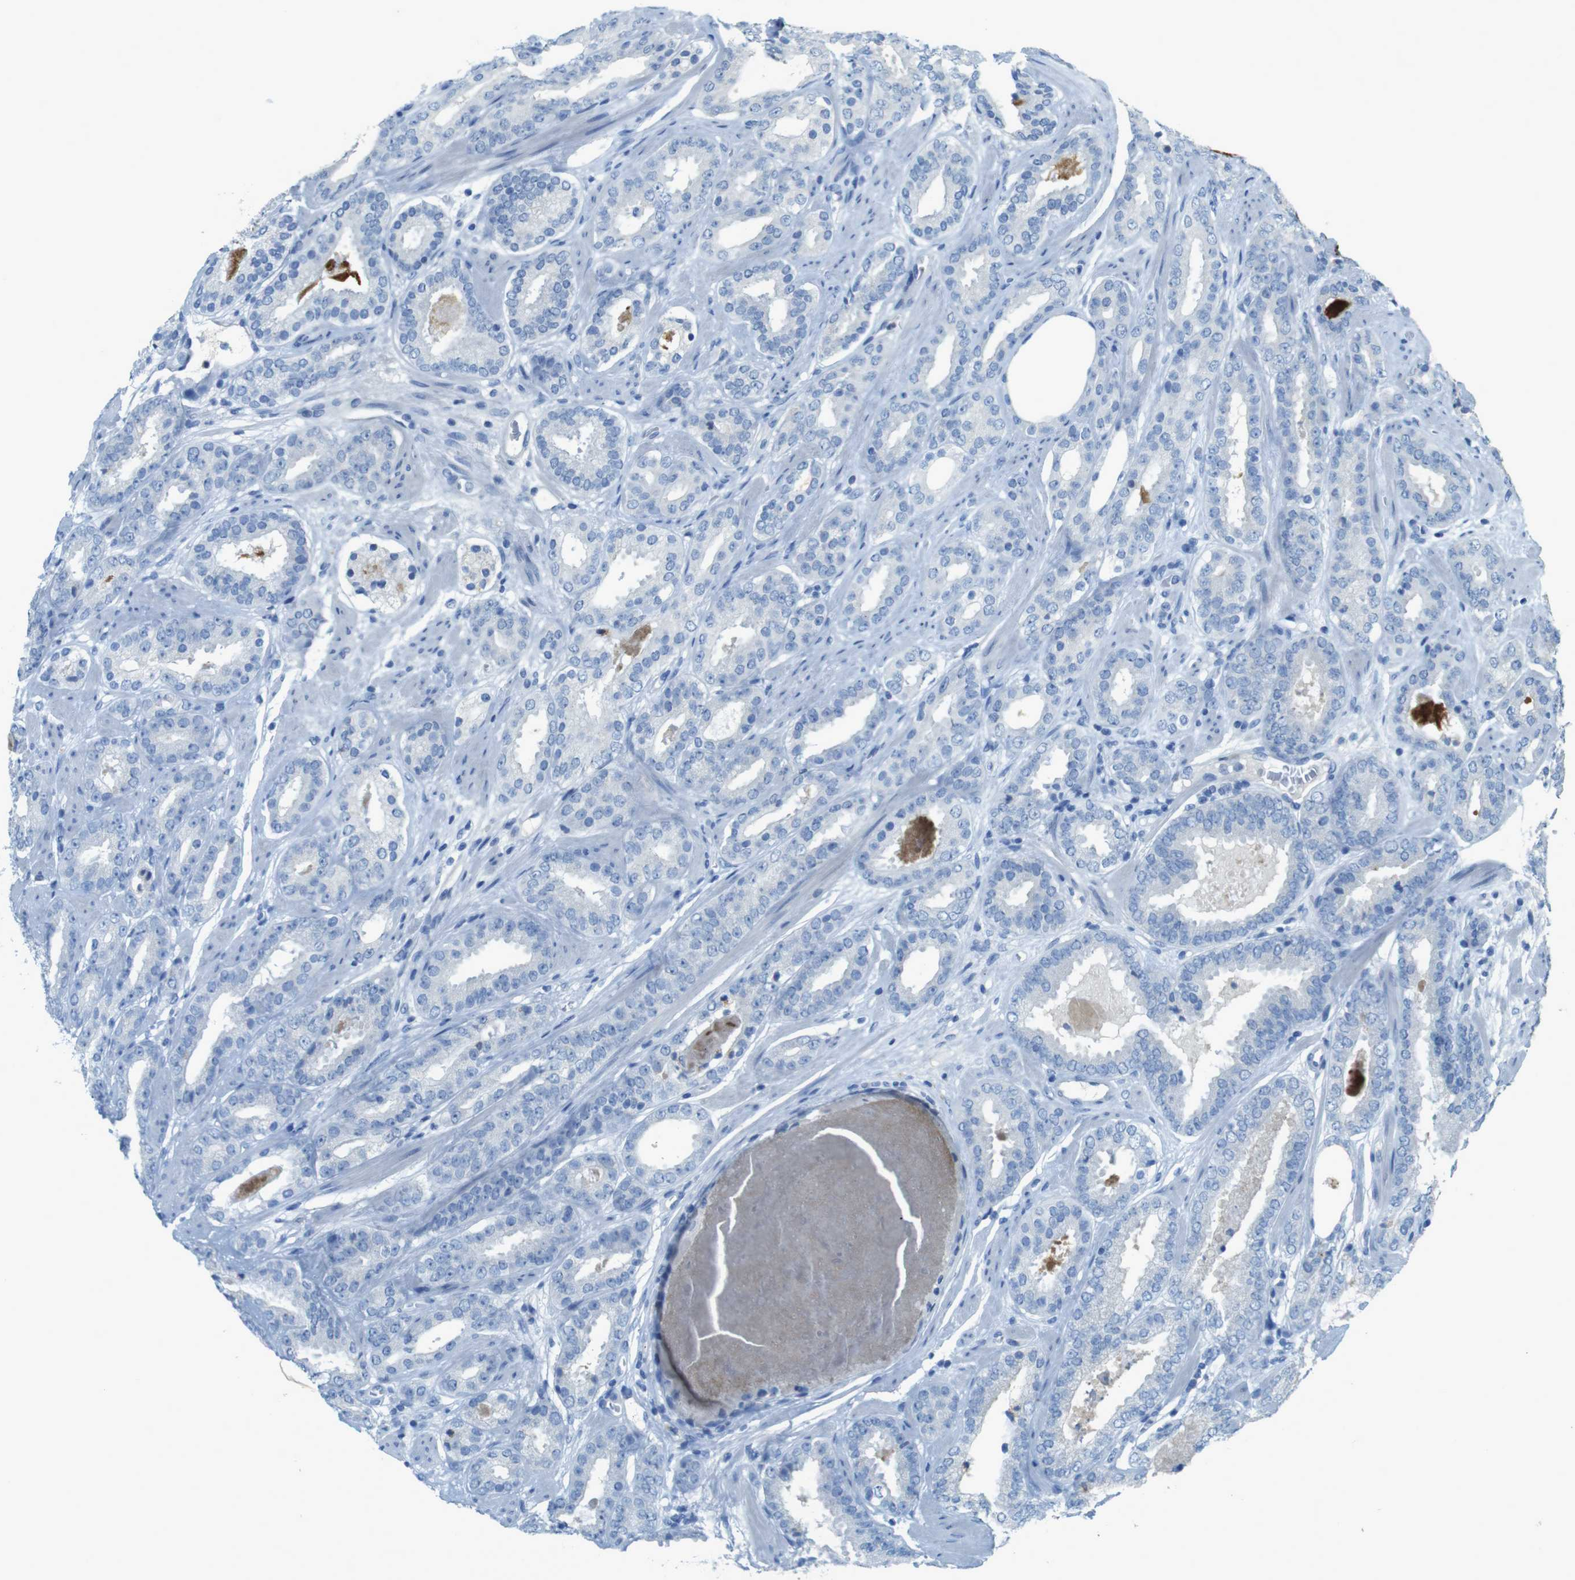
{"staining": {"intensity": "negative", "quantity": "none", "location": "none"}, "tissue": "prostate cancer", "cell_type": "Tumor cells", "image_type": "cancer", "snomed": [{"axis": "morphology", "description": "Adenocarcinoma, Low grade"}, {"axis": "topography", "description": "Prostate"}], "caption": "This is a photomicrograph of immunohistochemistry (IHC) staining of prostate adenocarcinoma (low-grade), which shows no expression in tumor cells. The staining was performed using DAB (3,3'-diaminobenzidine) to visualize the protein expression in brown, while the nuclei were stained in blue with hematoxylin (Magnification: 20x).", "gene": "CD320", "patient": {"sex": "male", "age": 69}}